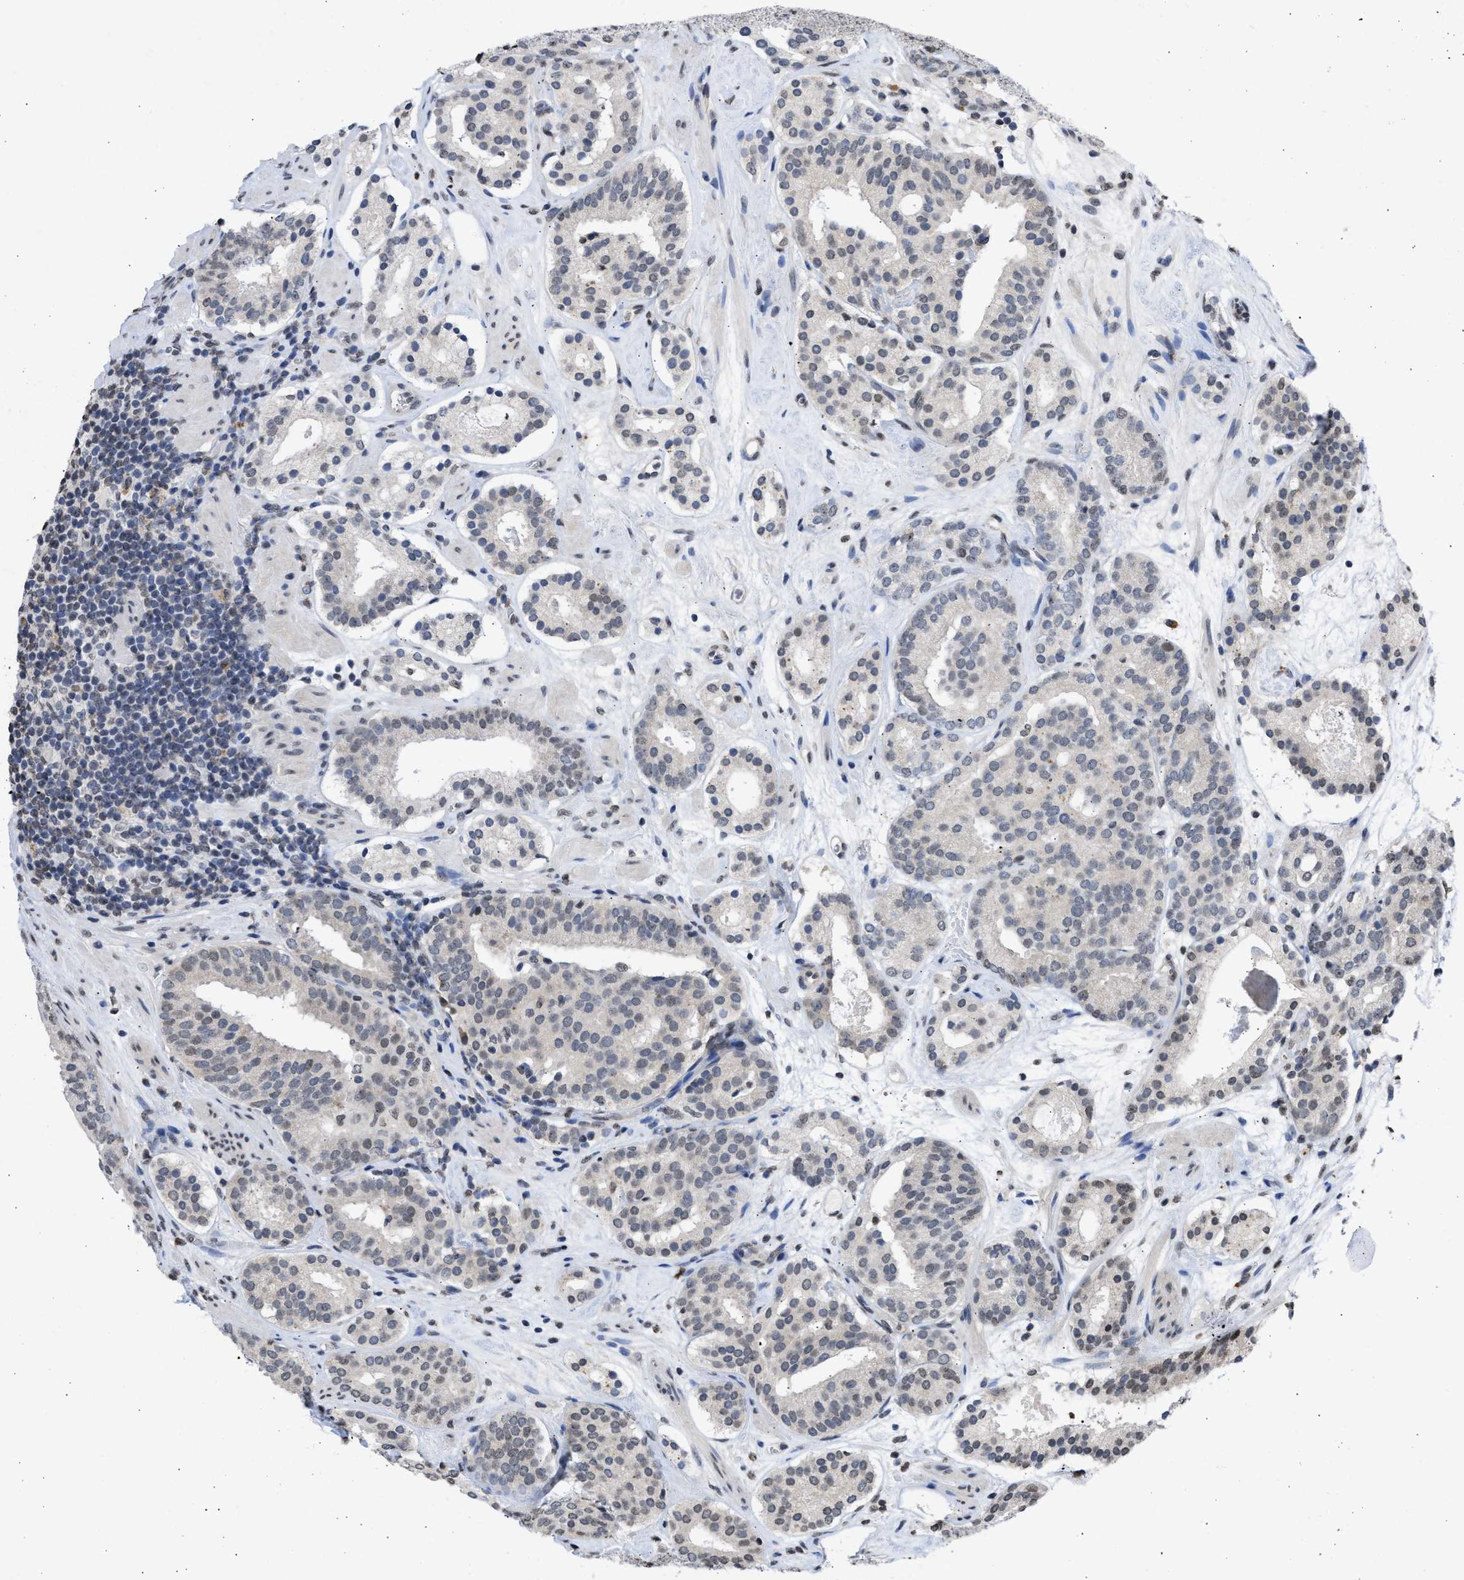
{"staining": {"intensity": "weak", "quantity": "<25%", "location": "nuclear"}, "tissue": "prostate cancer", "cell_type": "Tumor cells", "image_type": "cancer", "snomed": [{"axis": "morphology", "description": "Adenocarcinoma, Low grade"}, {"axis": "topography", "description": "Prostate"}], "caption": "The immunohistochemistry (IHC) image has no significant expression in tumor cells of prostate adenocarcinoma (low-grade) tissue.", "gene": "NUP35", "patient": {"sex": "male", "age": 69}}